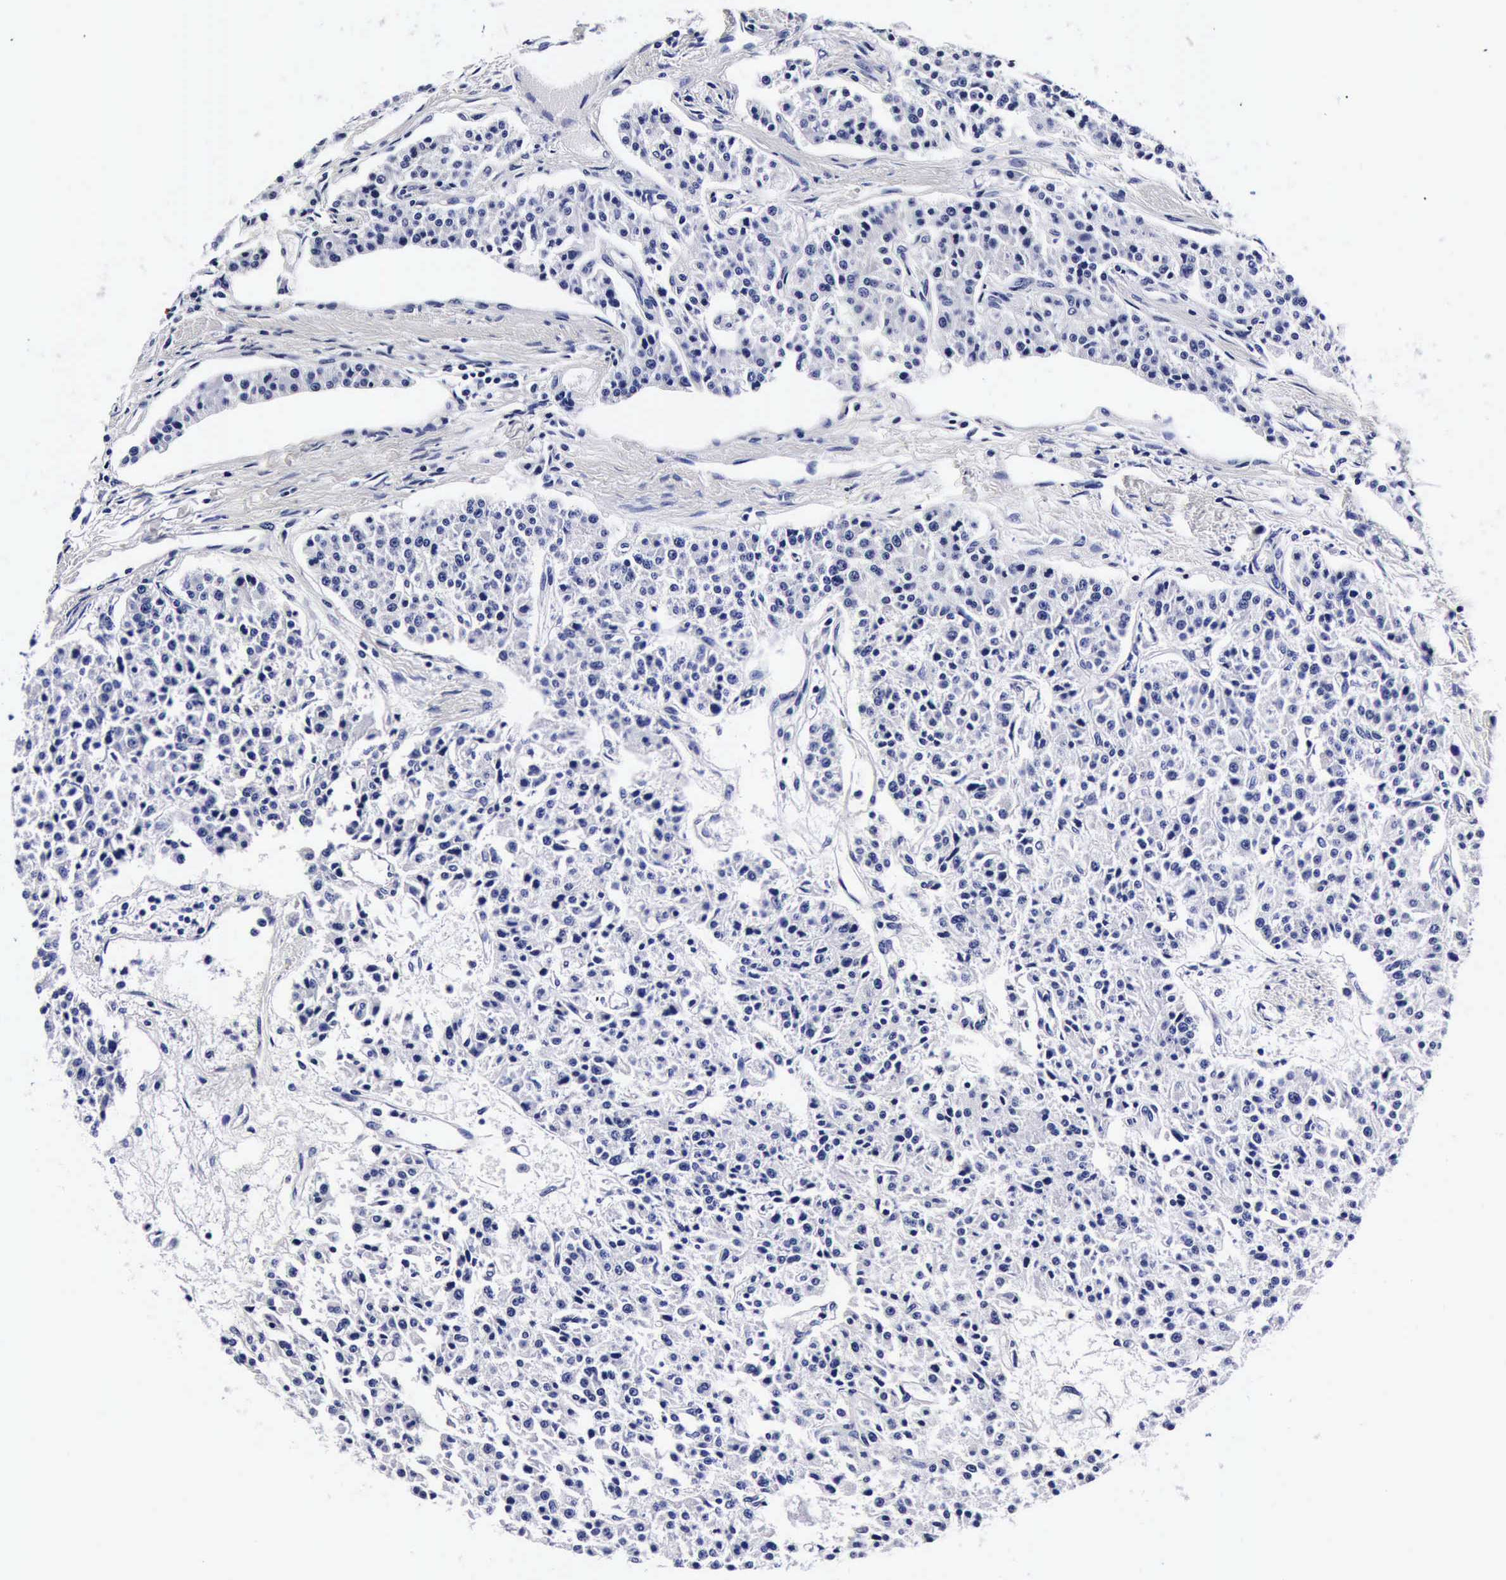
{"staining": {"intensity": "negative", "quantity": "none", "location": "none"}, "tissue": "carcinoid", "cell_type": "Tumor cells", "image_type": "cancer", "snomed": [{"axis": "morphology", "description": "Carcinoid, malignant, NOS"}, {"axis": "topography", "description": "Stomach"}], "caption": "Immunohistochemical staining of carcinoid exhibits no significant expression in tumor cells.", "gene": "IAPP", "patient": {"sex": "female", "age": 76}}